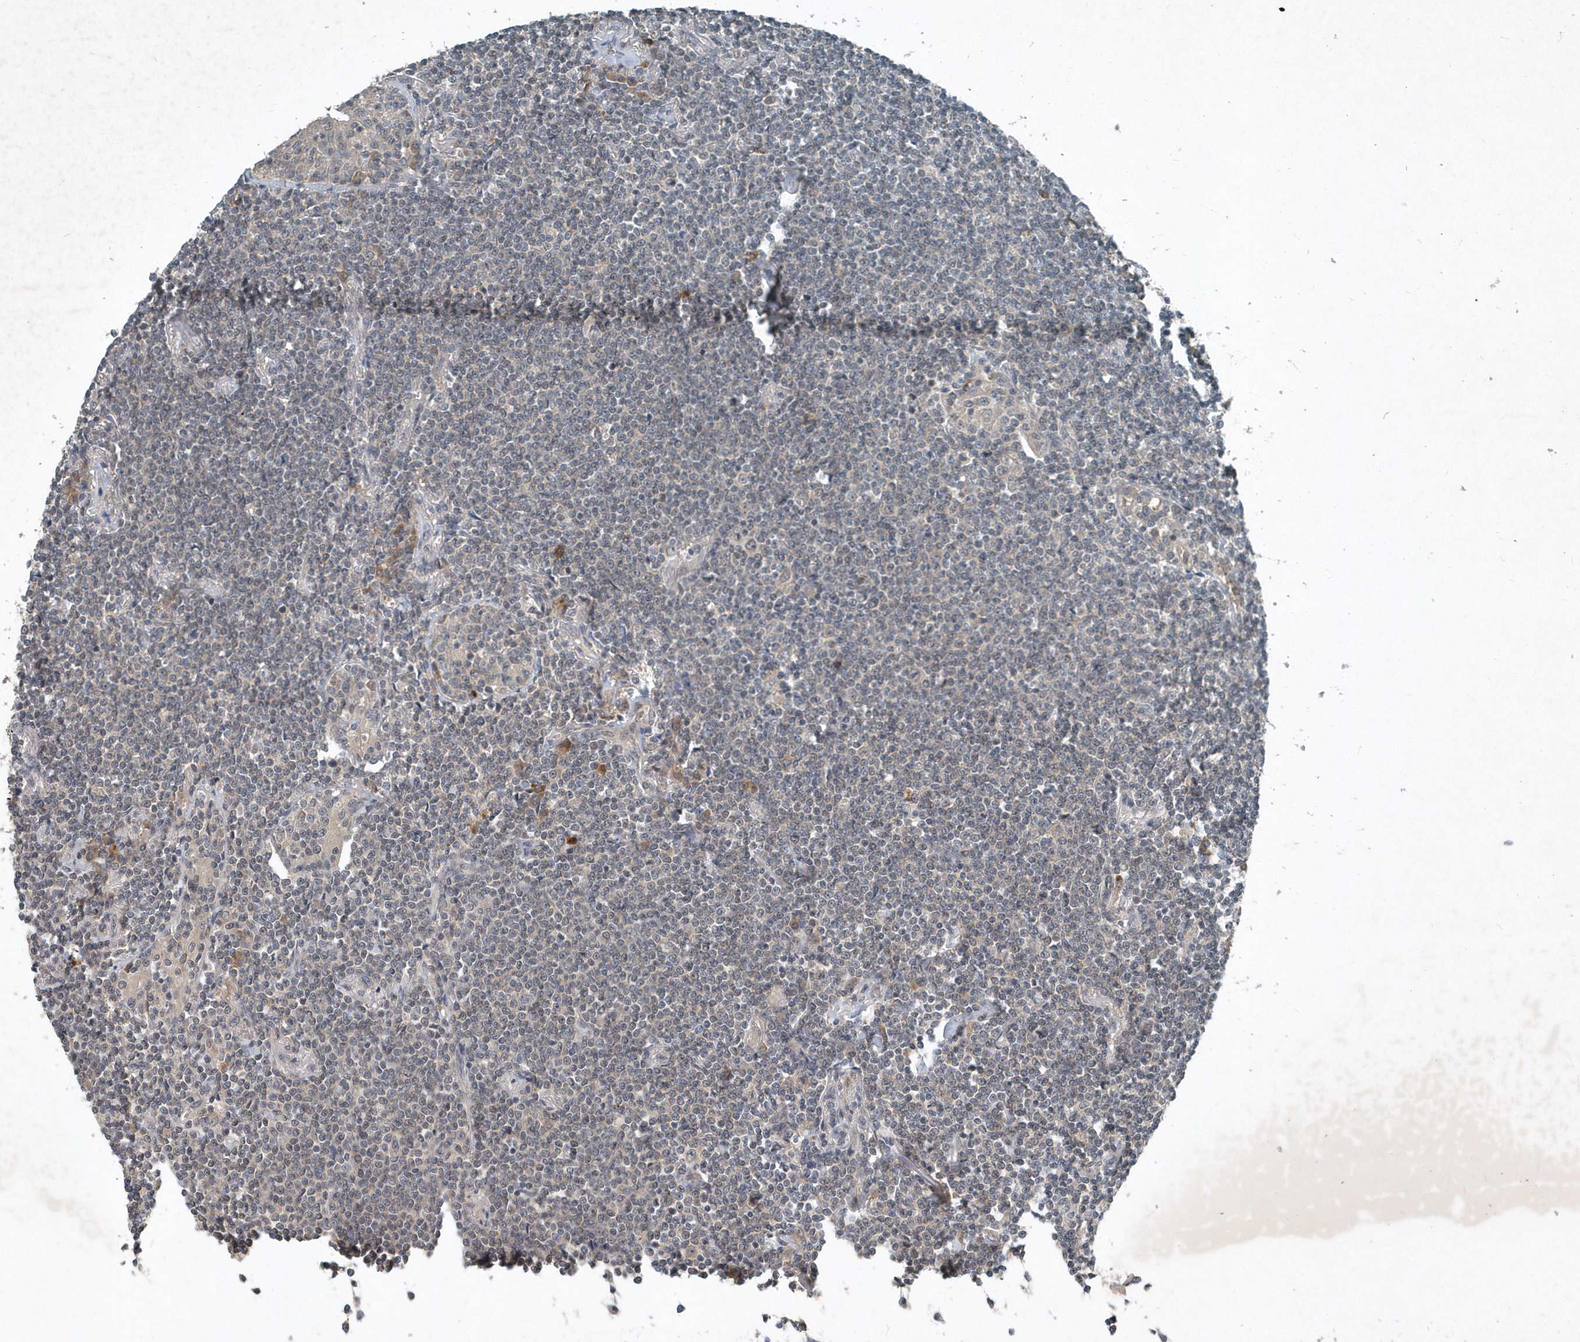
{"staining": {"intensity": "negative", "quantity": "none", "location": "none"}, "tissue": "lymphoma", "cell_type": "Tumor cells", "image_type": "cancer", "snomed": [{"axis": "morphology", "description": "Malignant lymphoma, non-Hodgkin's type, Low grade"}, {"axis": "topography", "description": "Lung"}], "caption": "This is an immunohistochemistry histopathology image of low-grade malignant lymphoma, non-Hodgkin's type. There is no expression in tumor cells.", "gene": "SCFD2", "patient": {"sex": "female", "age": 71}}